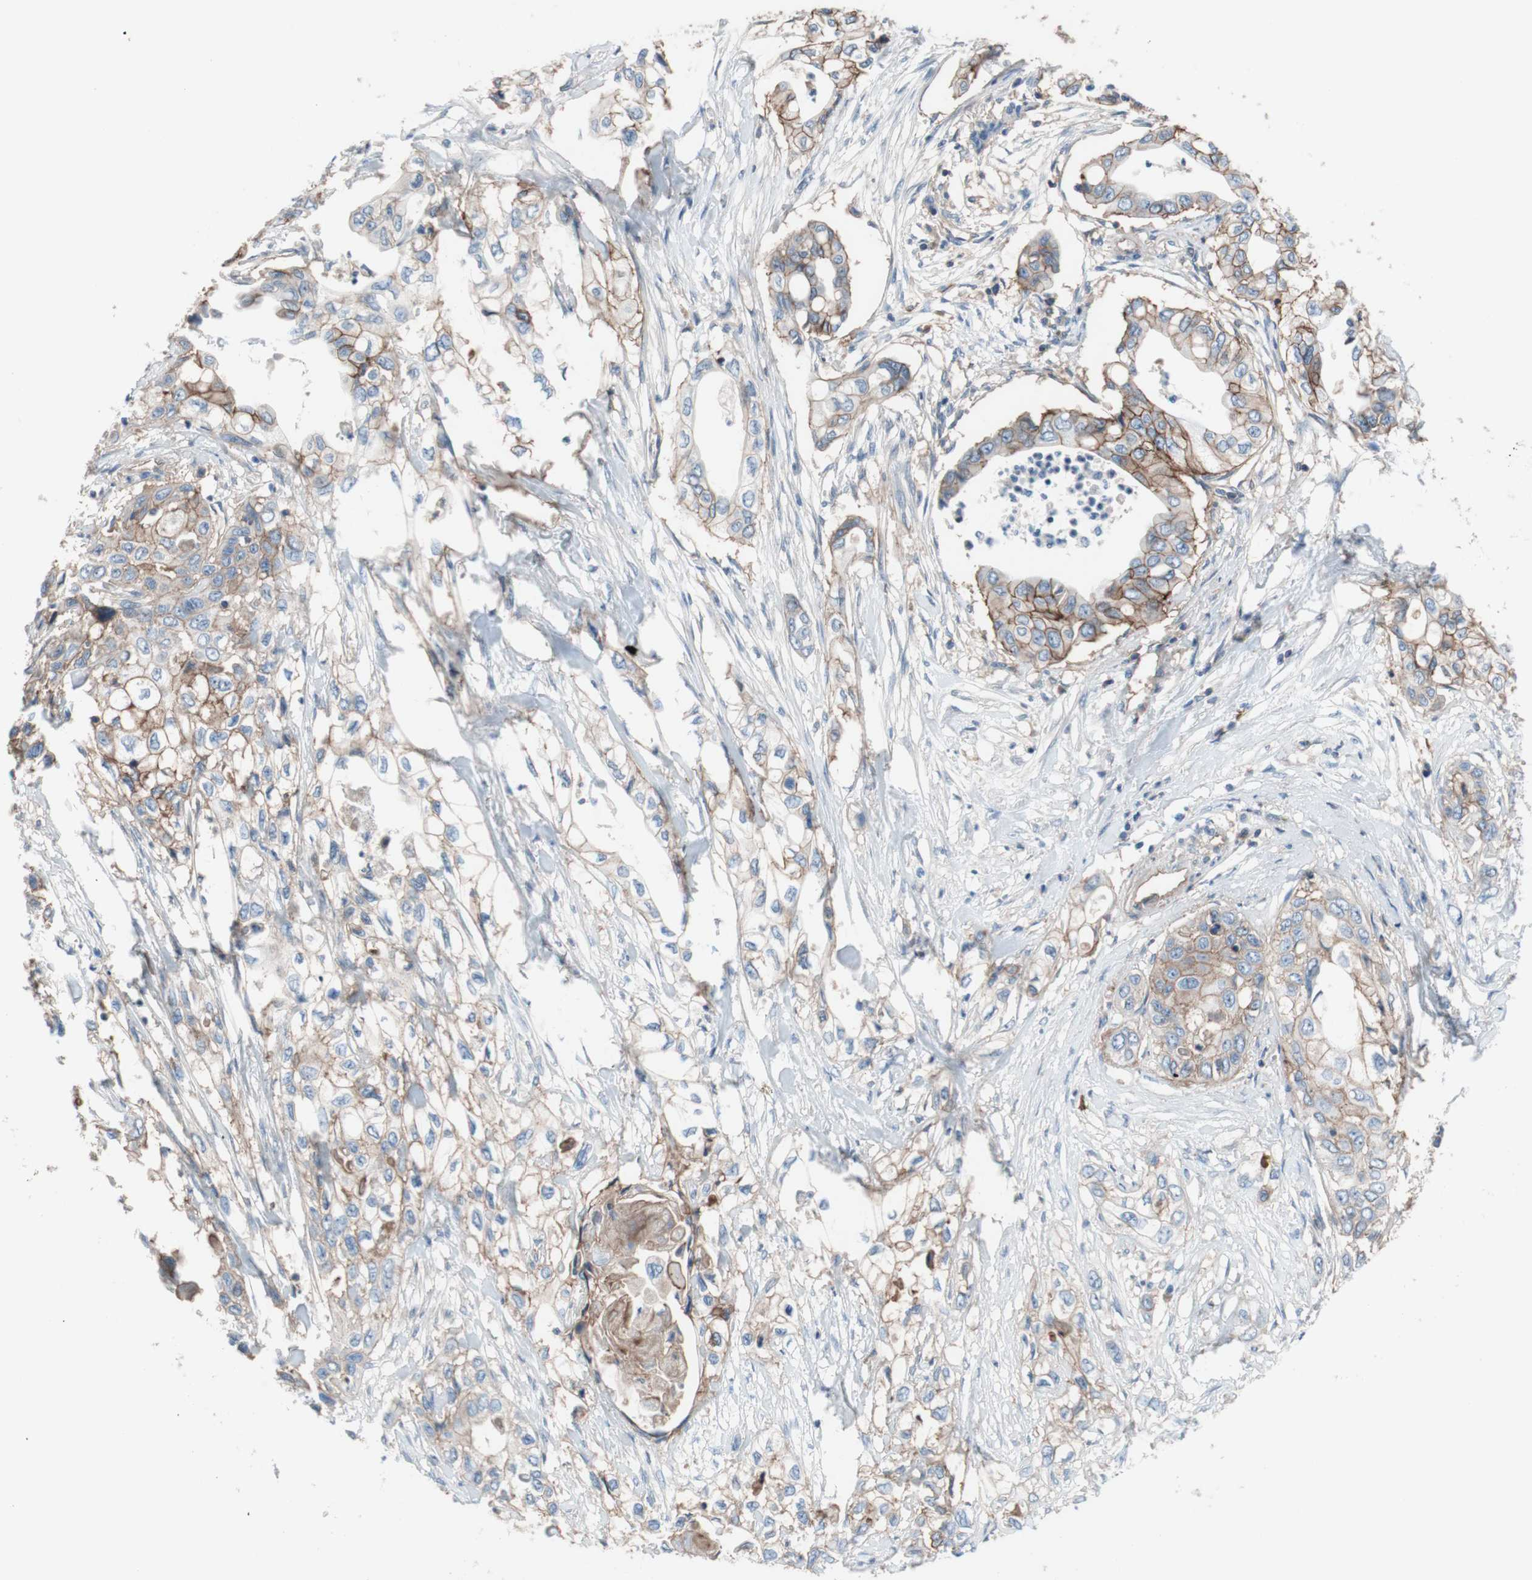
{"staining": {"intensity": "weak", "quantity": "25%-75%", "location": "cytoplasmic/membranous"}, "tissue": "pancreatic cancer", "cell_type": "Tumor cells", "image_type": "cancer", "snomed": [{"axis": "morphology", "description": "Adenocarcinoma, NOS"}, {"axis": "topography", "description": "Pancreas"}], "caption": "Protein analysis of adenocarcinoma (pancreatic) tissue demonstrates weak cytoplasmic/membranous positivity in about 25%-75% of tumor cells.", "gene": "CD46", "patient": {"sex": "female", "age": 70}}